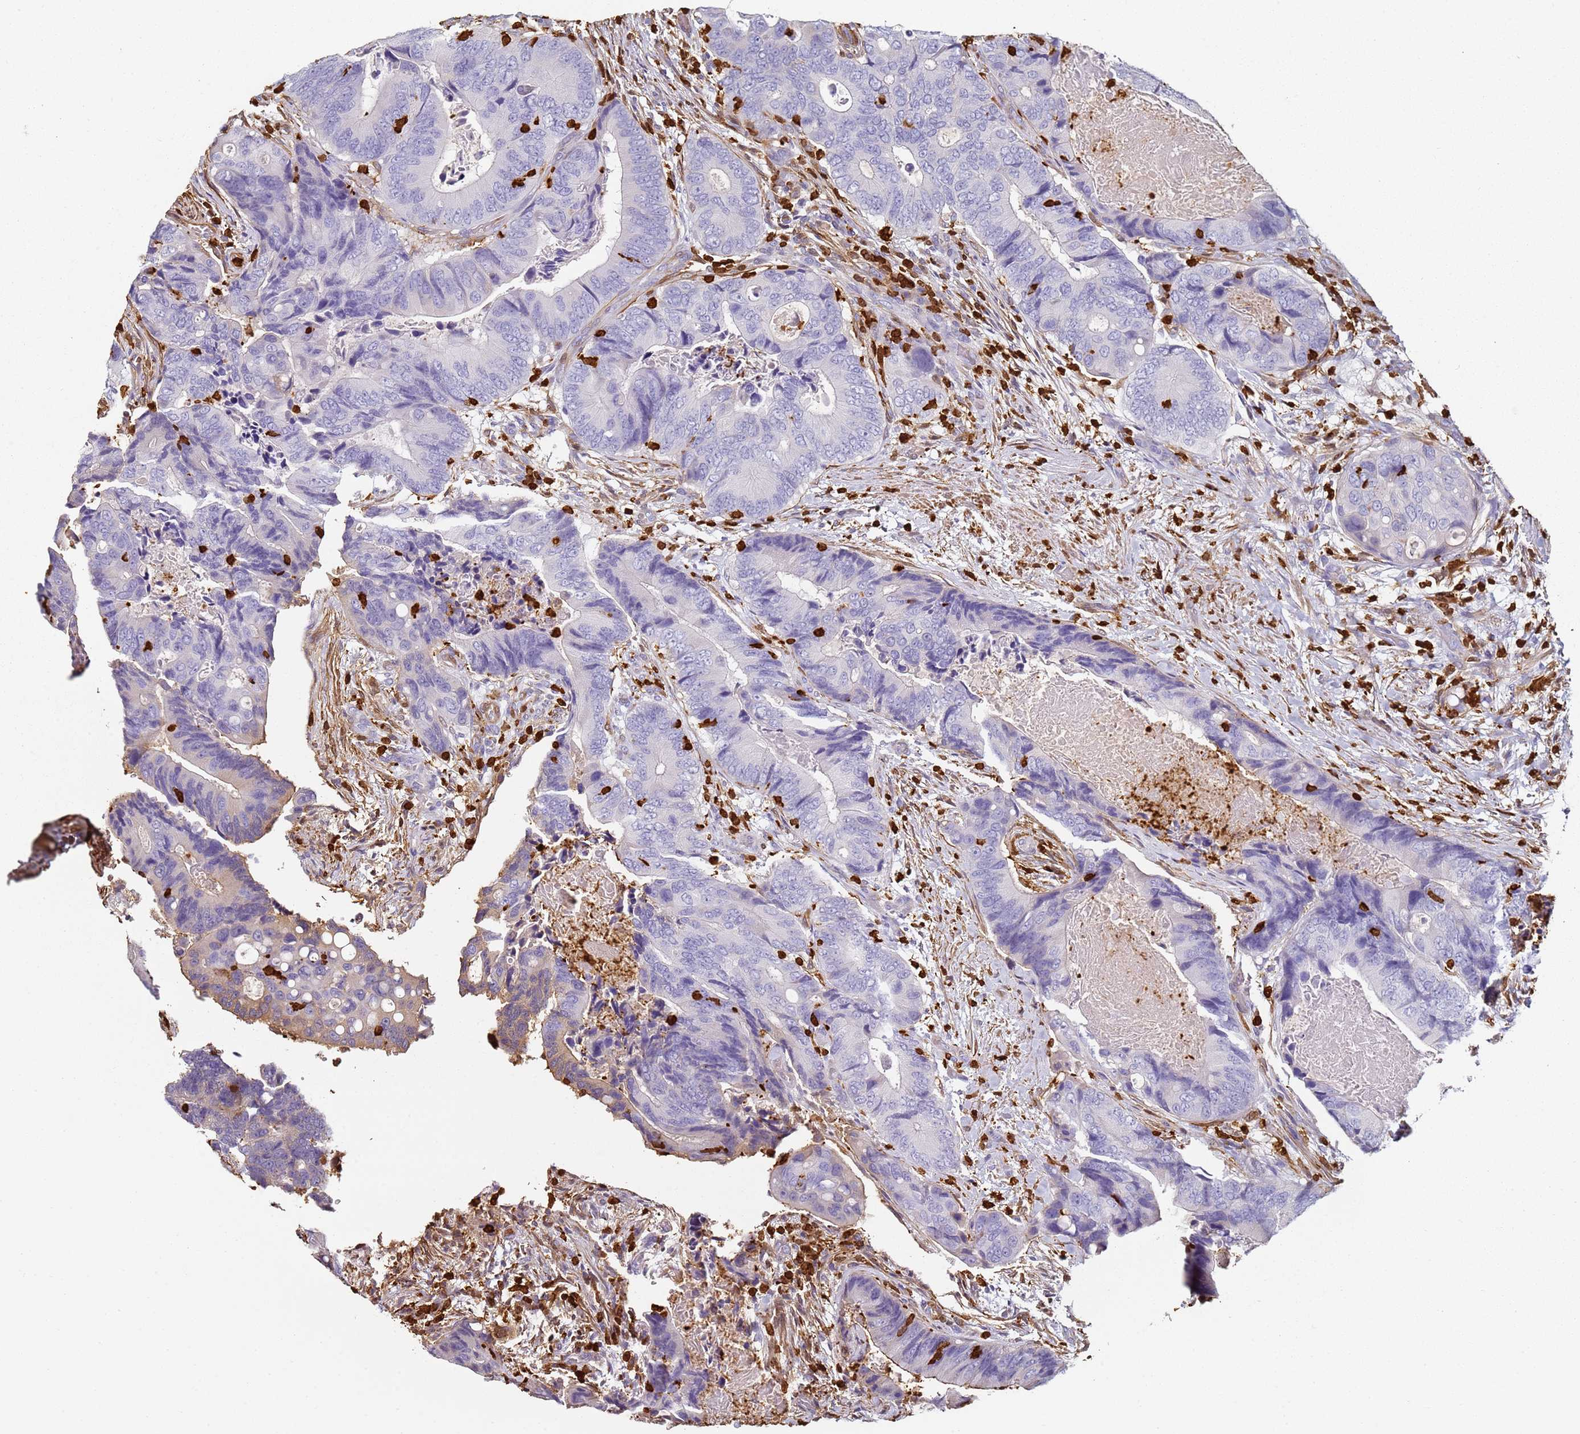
{"staining": {"intensity": "negative", "quantity": "none", "location": "none"}, "tissue": "colorectal cancer", "cell_type": "Tumor cells", "image_type": "cancer", "snomed": [{"axis": "morphology", "description": "Adenocarcinoma, NOS"}, {"axis": "topography", "description": "Colon"}], "caption": "Immunohistochemistry (IHC) histopathology image of human adenocarcinoma (colorectal) stained for a protein (brown), which shows no expression in tumor cells. (Stains: DAB immunohistochemistry (IHC) with hematoxylin counter stain, Microscopy: brightfield microscopy at high magnification).", "gene": "S100A4", "patient": {"sex": "male", "age": 84}}